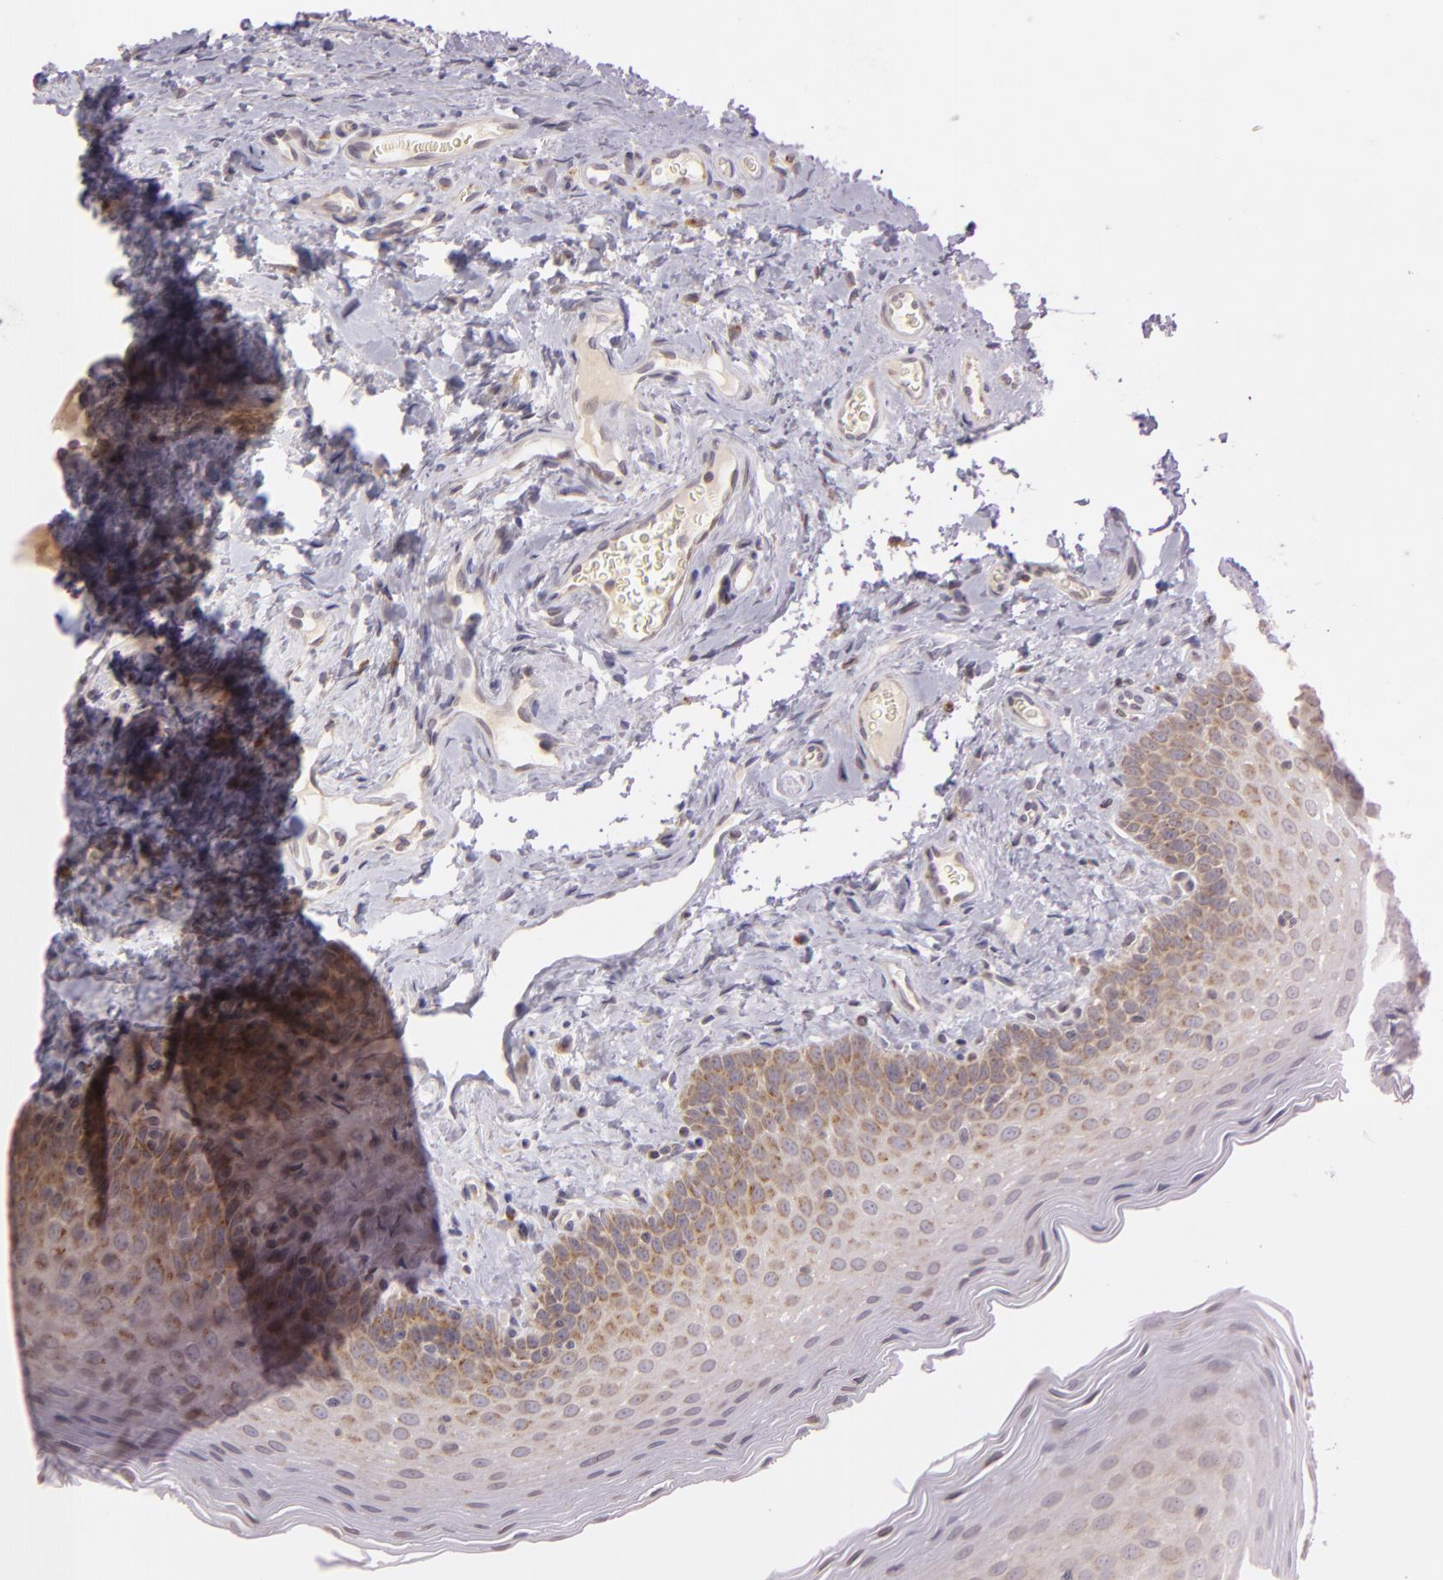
{"staining": {"intensity": "weak", "quantity": "<25%", "location": "cytoplasmic/membranous"}, "tissue": "oral mucosa", "cell_type": "Squamous epithelial cells", "image_type": "normal", "snomed": [{"axis": "morphology", "description": "Normal tissue, NOS"}, {"axis": "topography", "description": "Oral tissue"}], "caption": "Benign oral mucosa was stained to show a protein in brown. There is no significant staining in squamous epithelial cells.", "gene": "LGMN", "patient": {"sex": "male", "age": 20}}